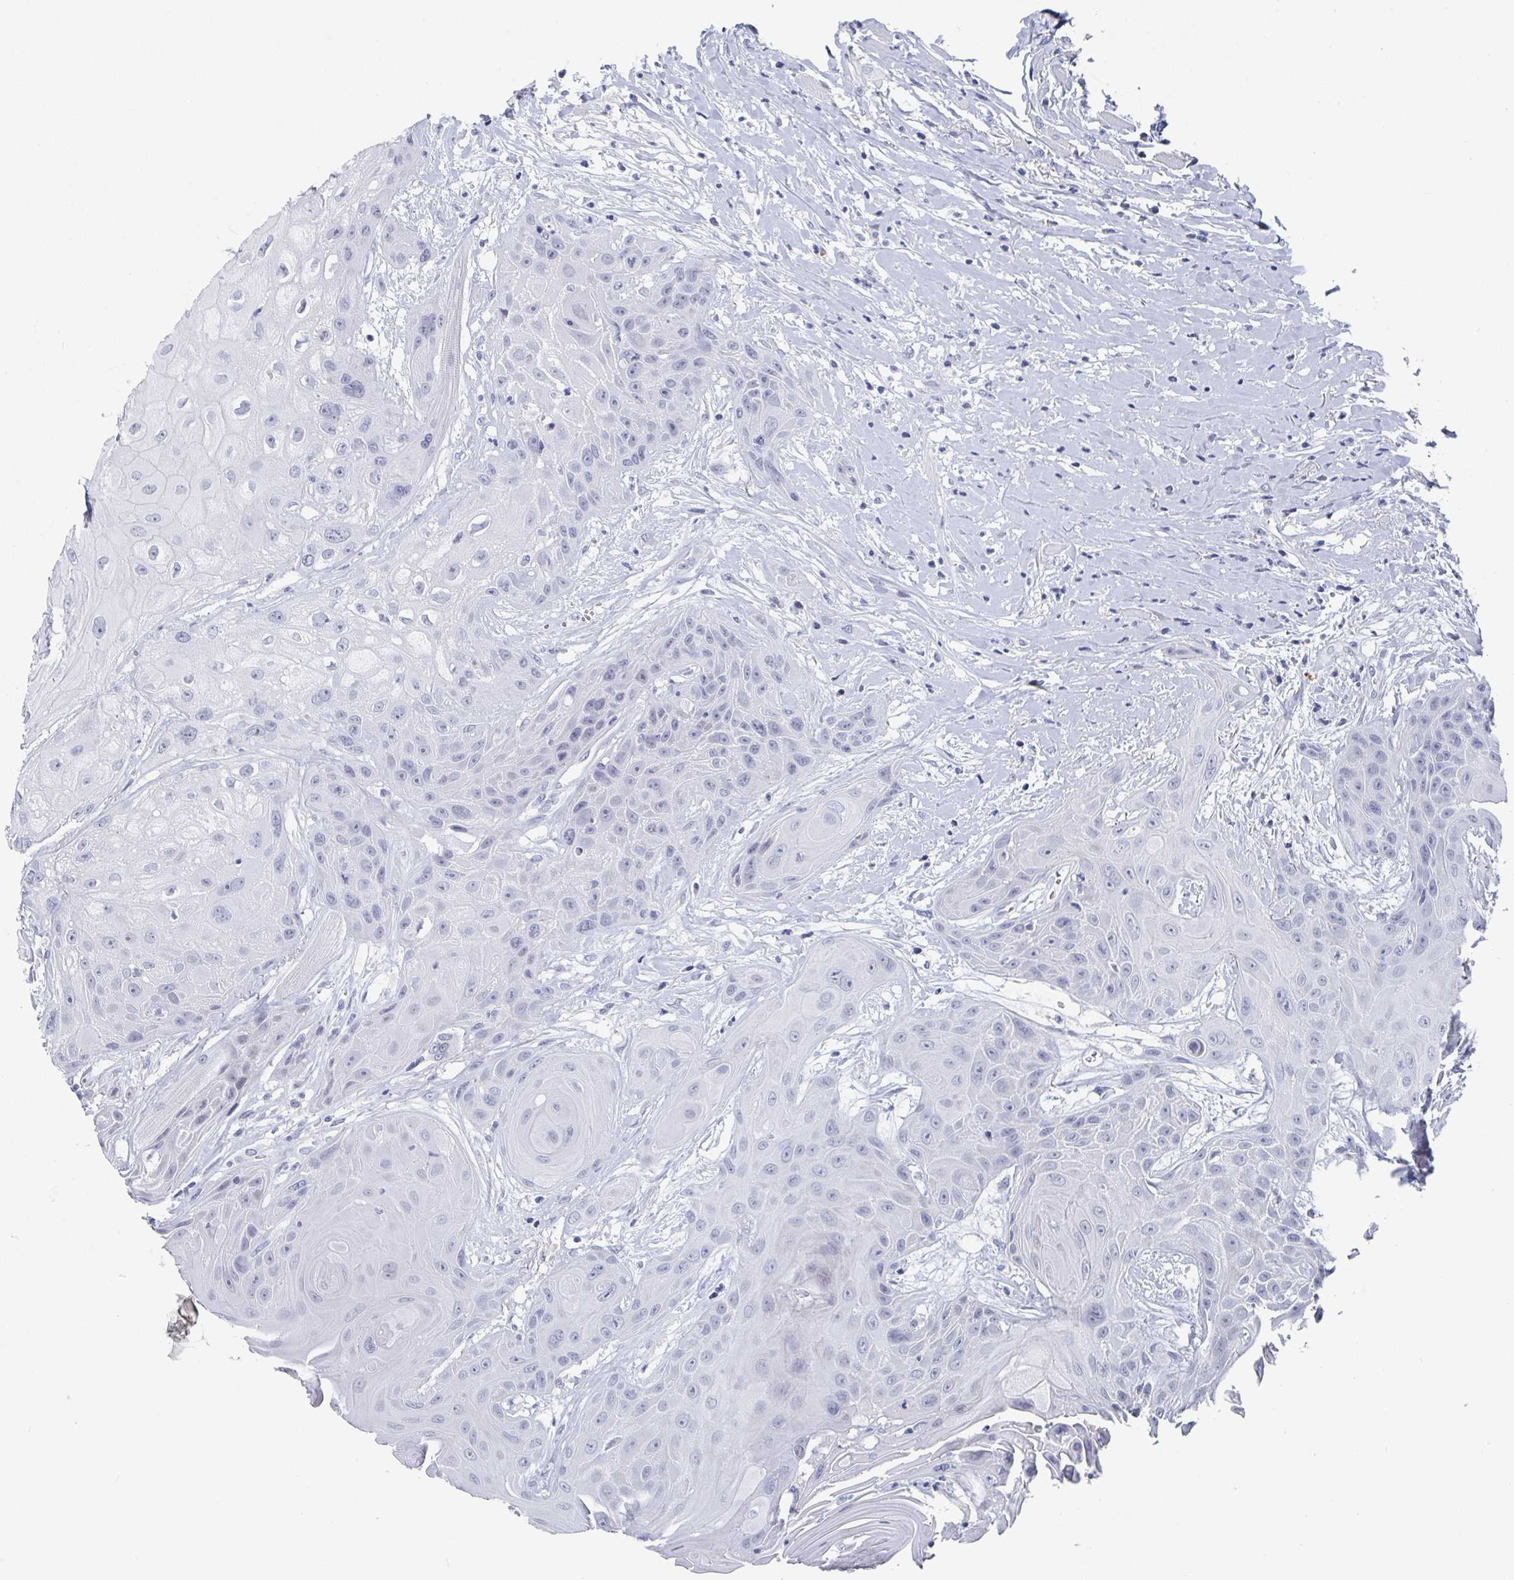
{"staining": {"intensity": "negative", "quantity": "none", "location": "none"}, "tissue": "head and neck cancer", "cell_type": "Tumor cells", "image_type": "cancer", "snomed": [{"axis": "morphology", "description": "Squamous cell carcinoma, NOS"}, {"axis": "topography", "description": "Head-Neck"}], "caption": "An image of human head and neck squamous cell carcinoma is negative for staining in tumor cells.", "gene": "CAMKV", "patient": {"sex": "female", "age": 73}}